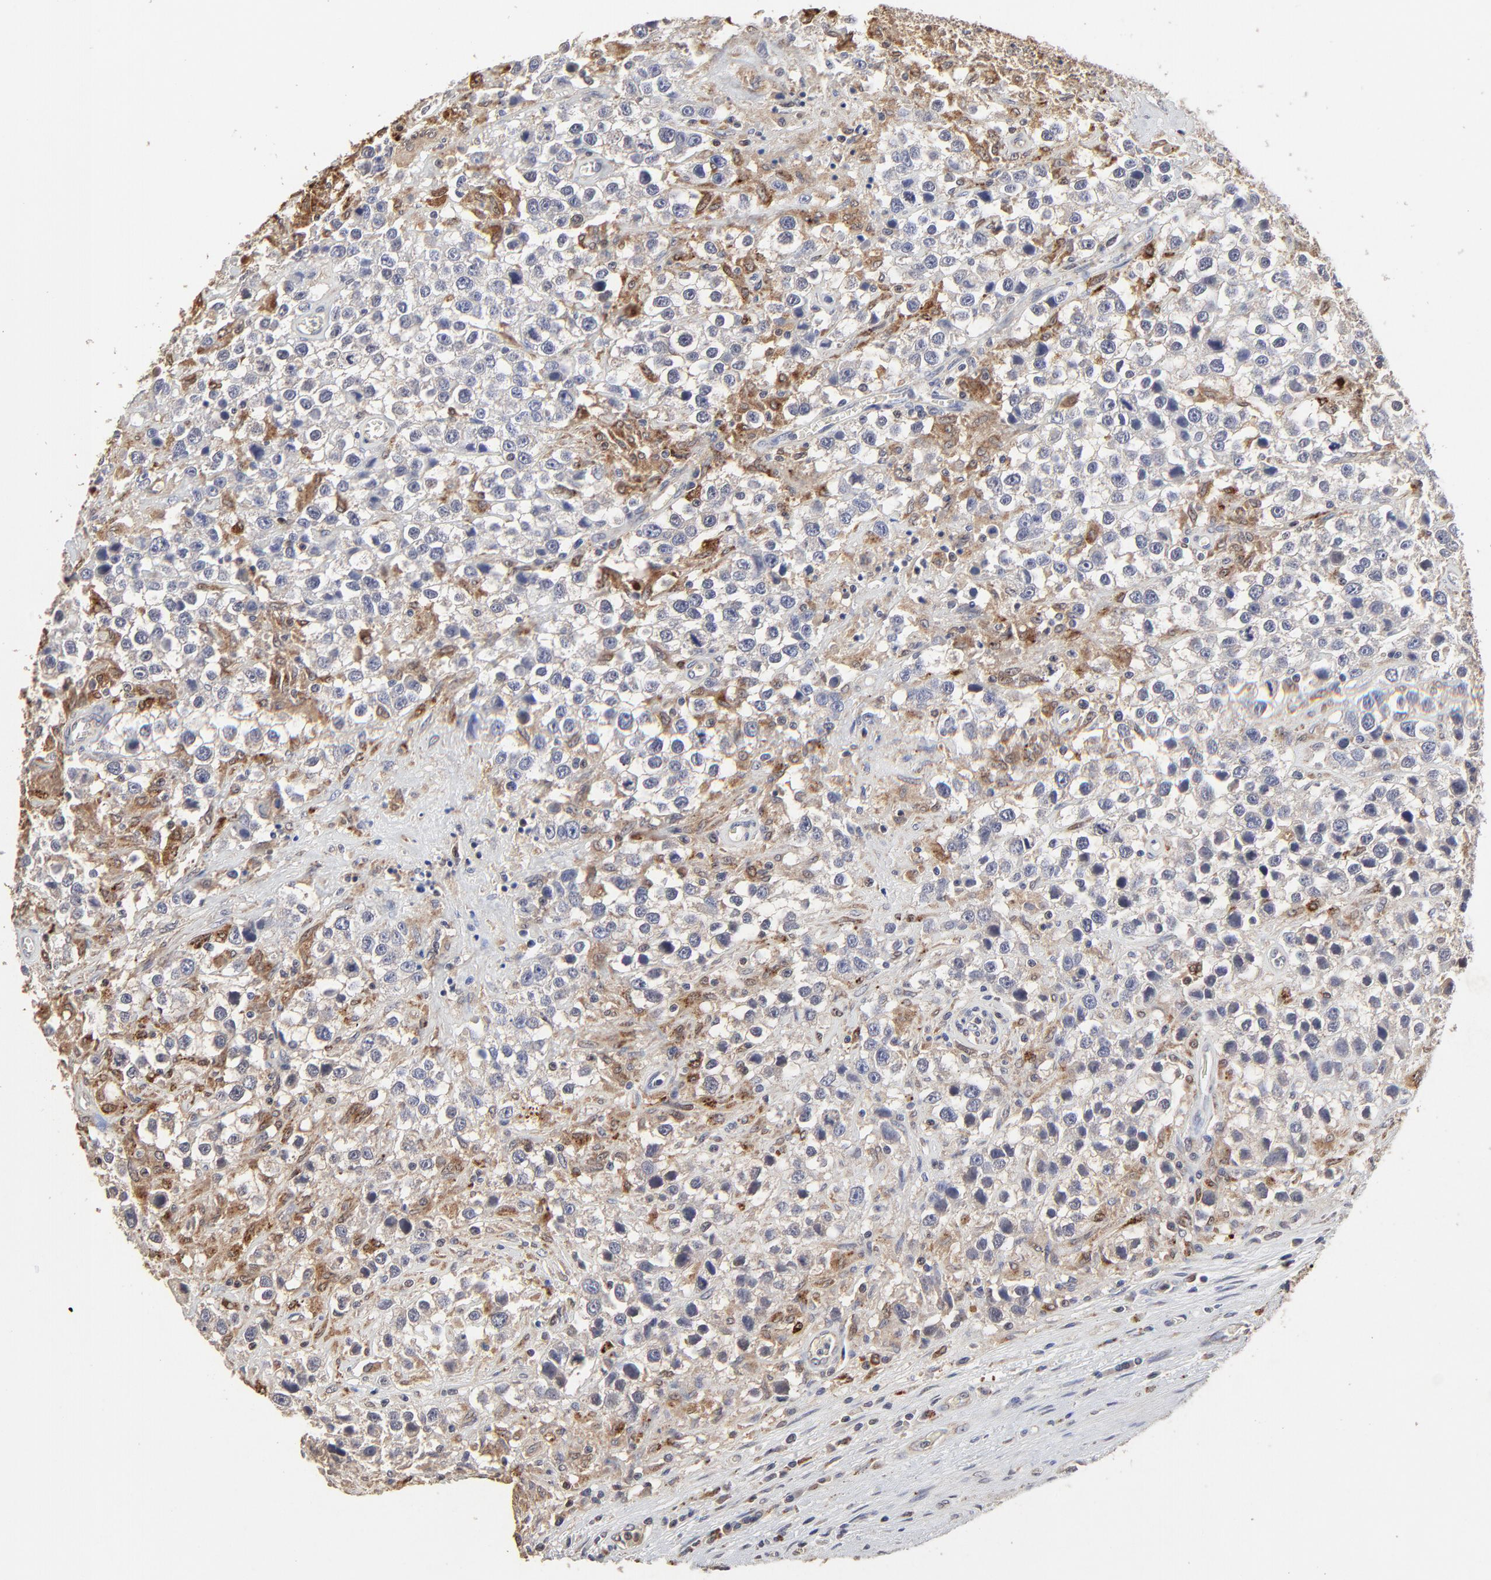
{"staining": {"intensity": "weak", "quantity": "25%-75%", "location": "cytoplasmic/membranous"}, "tissue": "testis cancer", "cell_type": "Tumor cells", "image_type": "cancer", "snomed": [{"axis": "morphology", "description": "Seminoma, NOS"}, {"axis": "topography", "description": "Testis"}], "caption": "High-magnification brightfield microscopy of testis cancer stained with DAB (brown) and counterstained with hematoxylin (blue). tumor cells exhibit weak cytoplasmic/membranous positivity is appreciated in approximately25%-75% of cells. The protein of interest is stained brown, and the nuclei are stained in blue (DAB (3,3'-diaminobenzidine) IHC with brightfield microscopy, high magnification).", "gene": "LGALS3", "patient": {"sex": "male", "age": 43}}